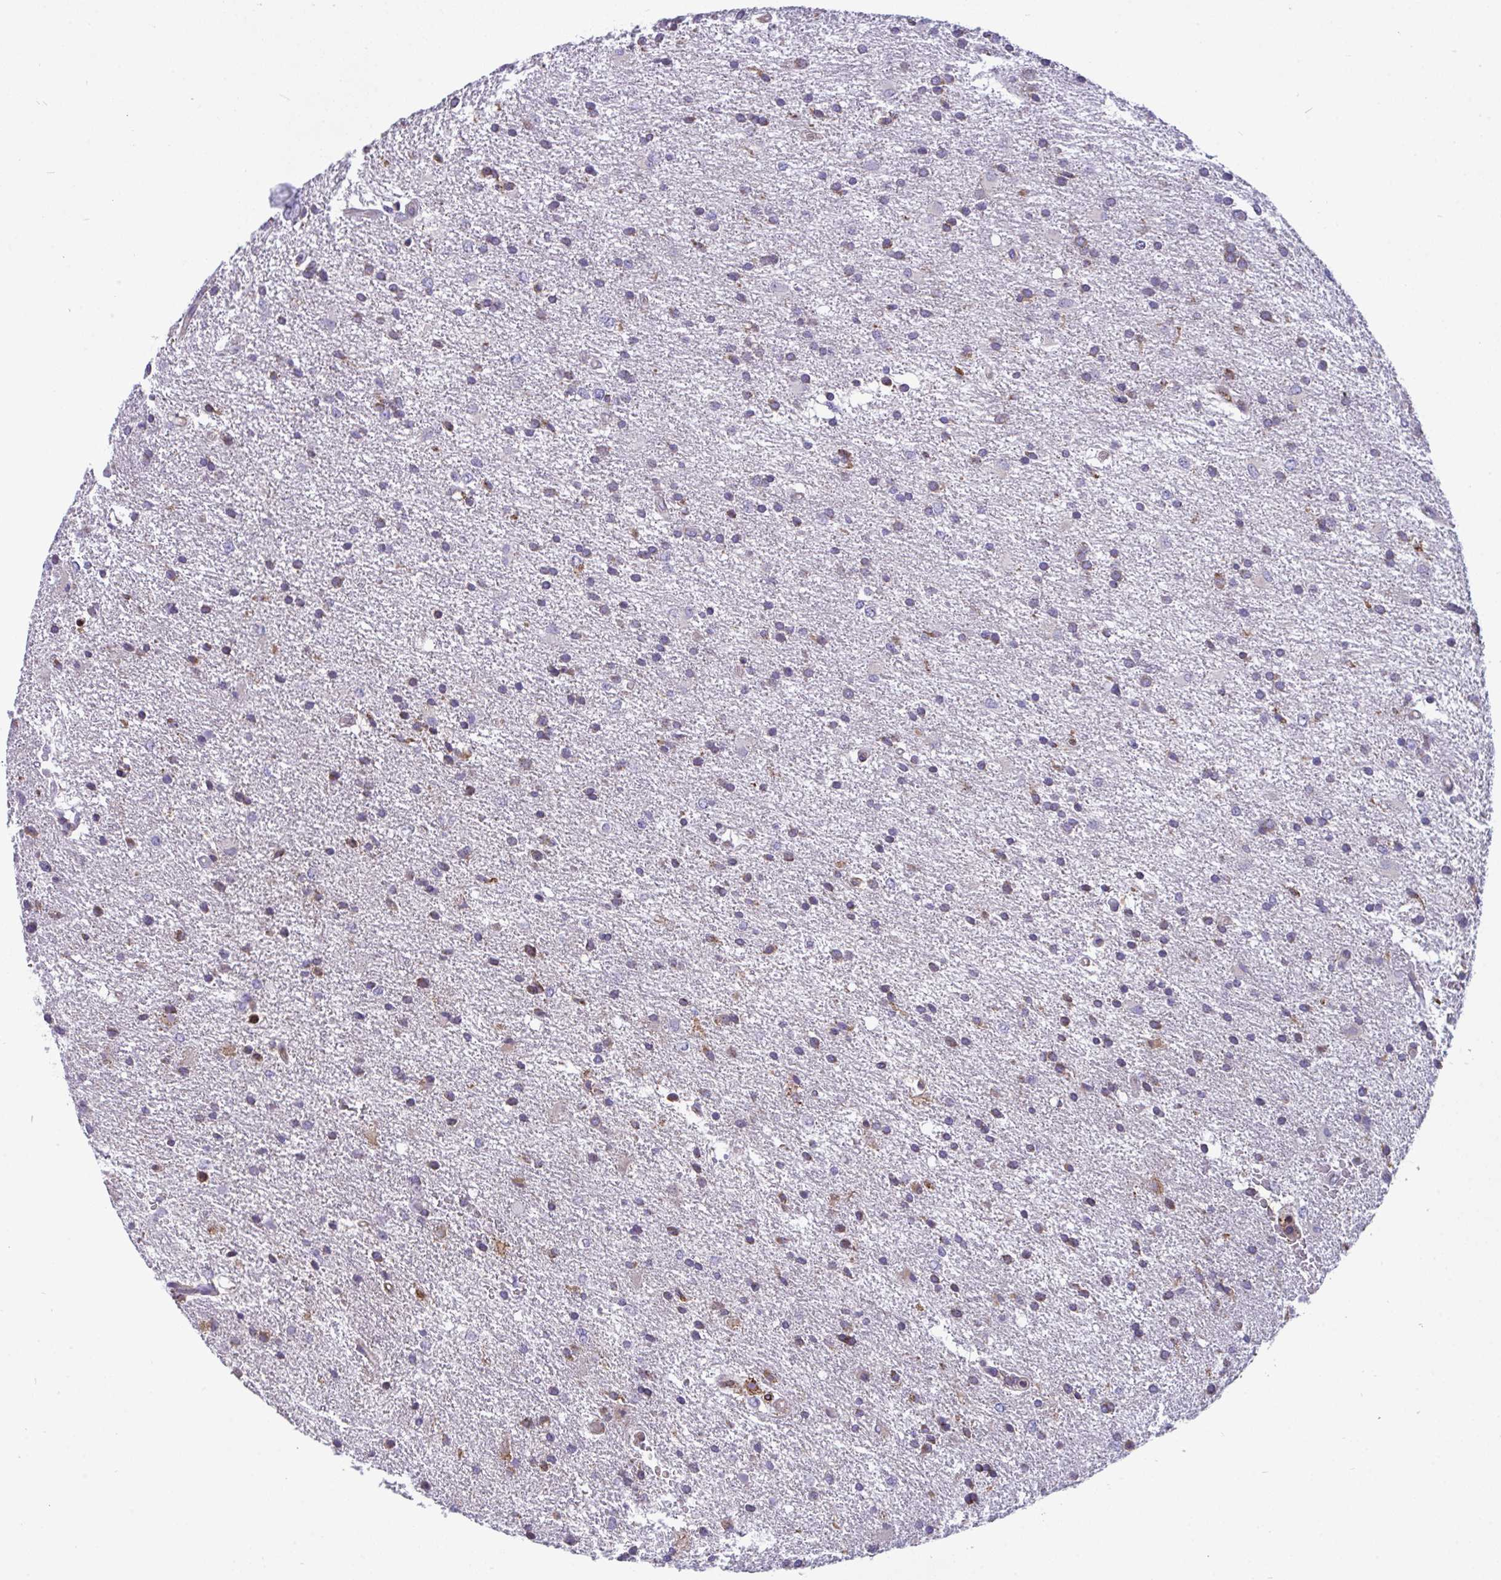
{"staining": {"intensity": "negative", "quantity": "none", "location": "none"}, "tissue": "glioma", "cell_type": "Tumor cells", "image_type": "cancer", "snomed": [{"axis": "morphology", "description": "Glioma, malignant, High grade"}, {"axis": "topography", "description": "Brain"}], "caption": "Histopathology image shows no protein expression in tumor cells of malignant high-grade glioma tissue.", "gene": "MYMK", "patient": {"sex": "male", "age": 68}}